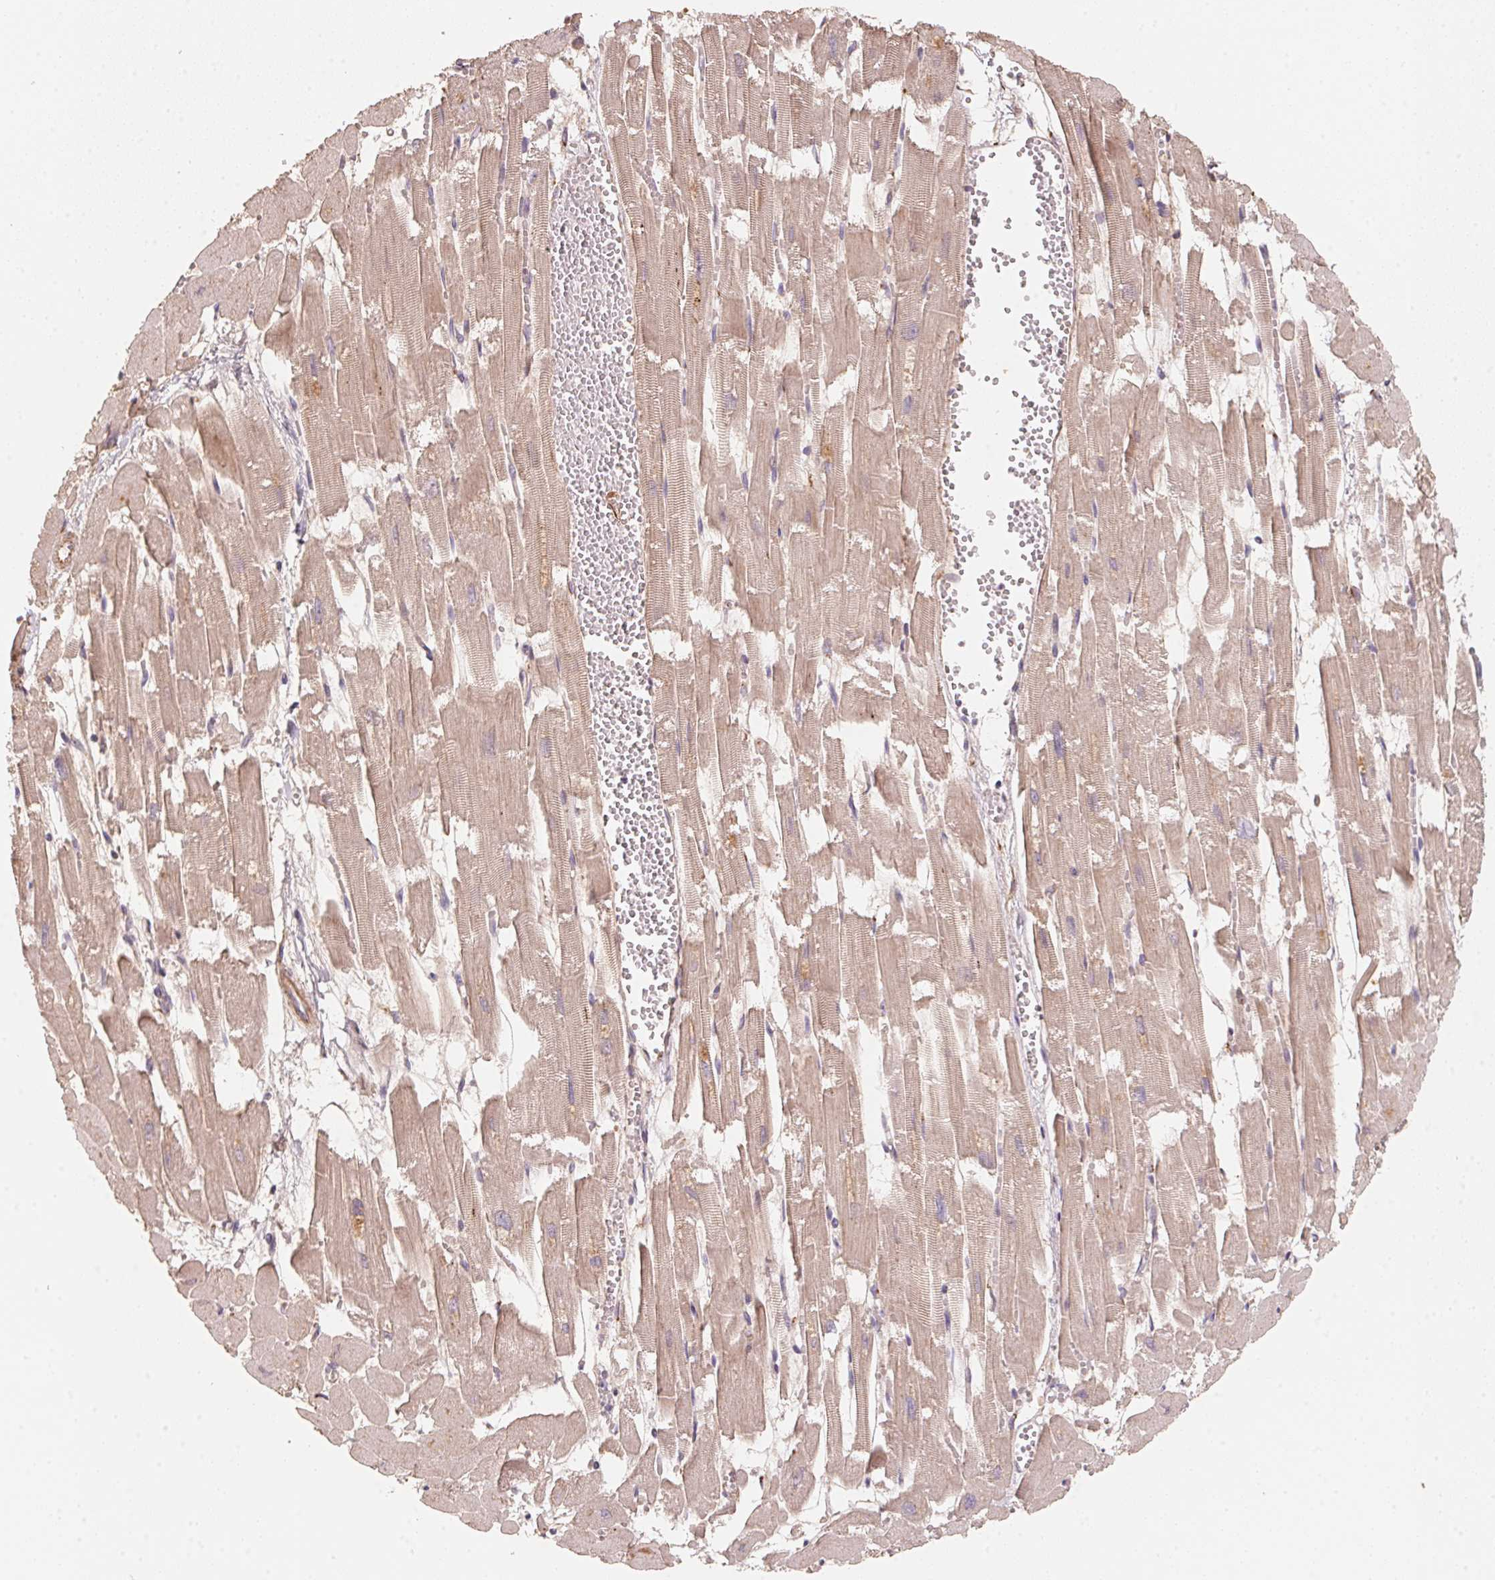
{"staining": {"intensity": "weak", "quantity": "25%-75%", "location": "cytoplasmic/membranous"}, "tissue": "heart muscle", "cell_type": "Cardiomyocytes", "image_type": "normal", "snomed": [{"axis": "morphology", "description": "Normal tissue, NOS"}, {"axis": "topography", "description": "Heart"}], "caption": "This micrograph displays IHC staining of normal human heart muscle, with low weak cytoplasmic/membranous staining in about 25%-75% of cardiomyocytes.", "gene": "TSPAN12", "patient": {"sex": "female", "age": 52}}